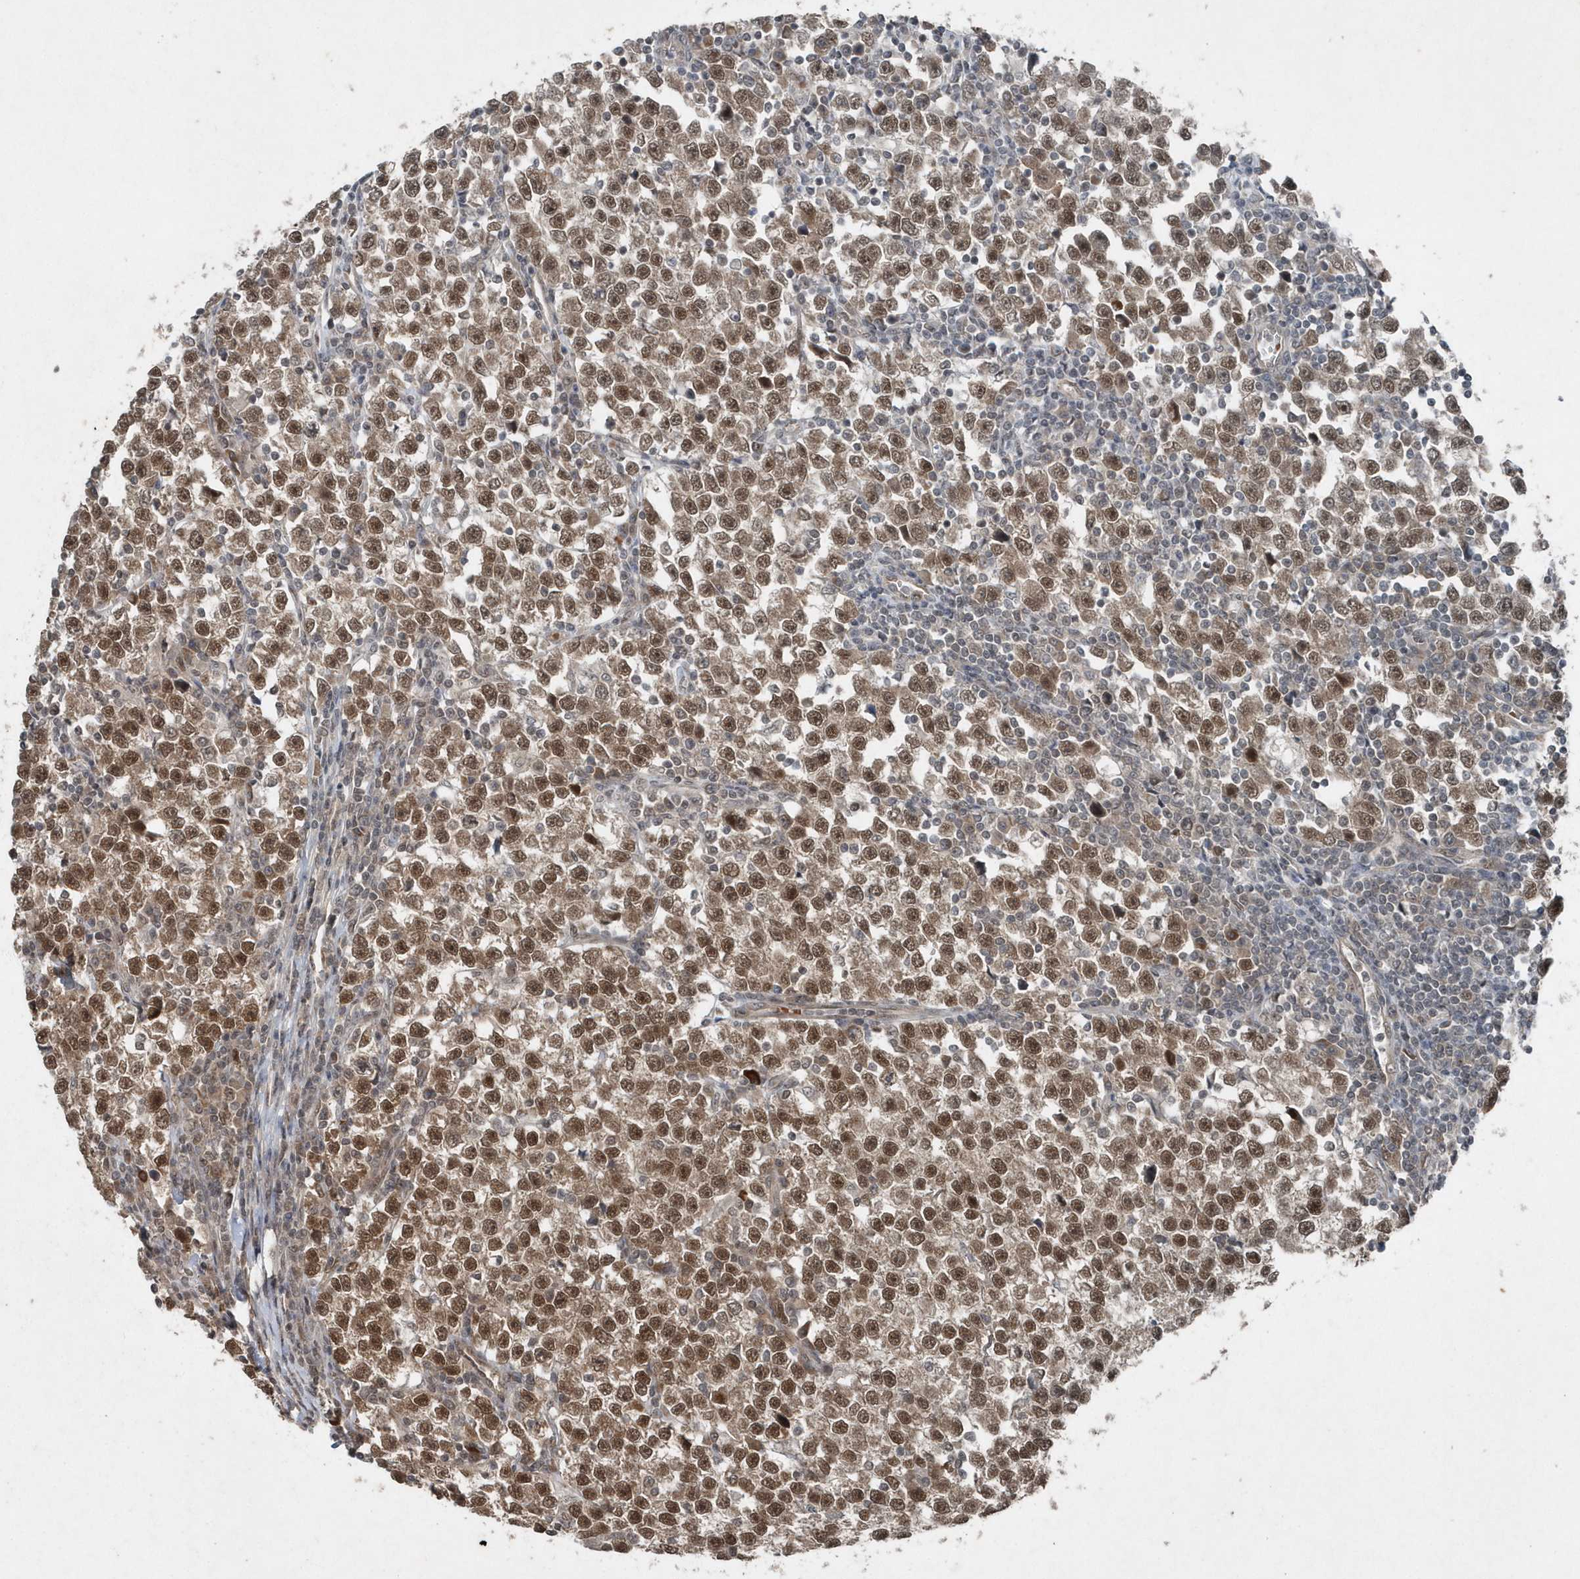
{"staining": {"intensity": "moderate", "quantity": ">75%", "location": "nuclear"}, "tissue": "testis cancer", "cell_type": "Tumor cells", "image_type": "cancer", "snomed": [{"axis": "morphology", "description": "Normal tissue, NOS"}, {"axis": "morphology", "description": "Seminoma, NOS"}, {"axis": "topography", "description": "Testis"}], "caption": "DAB (3,3'-diaminobenzidine) immunohistochemical staining of seminoma (testis) shows moderate nuclear protein positivity in approximately >75% of tumor cells.", "gene": "QTRT2", "patient": {"sex": "male", "age": 43}}